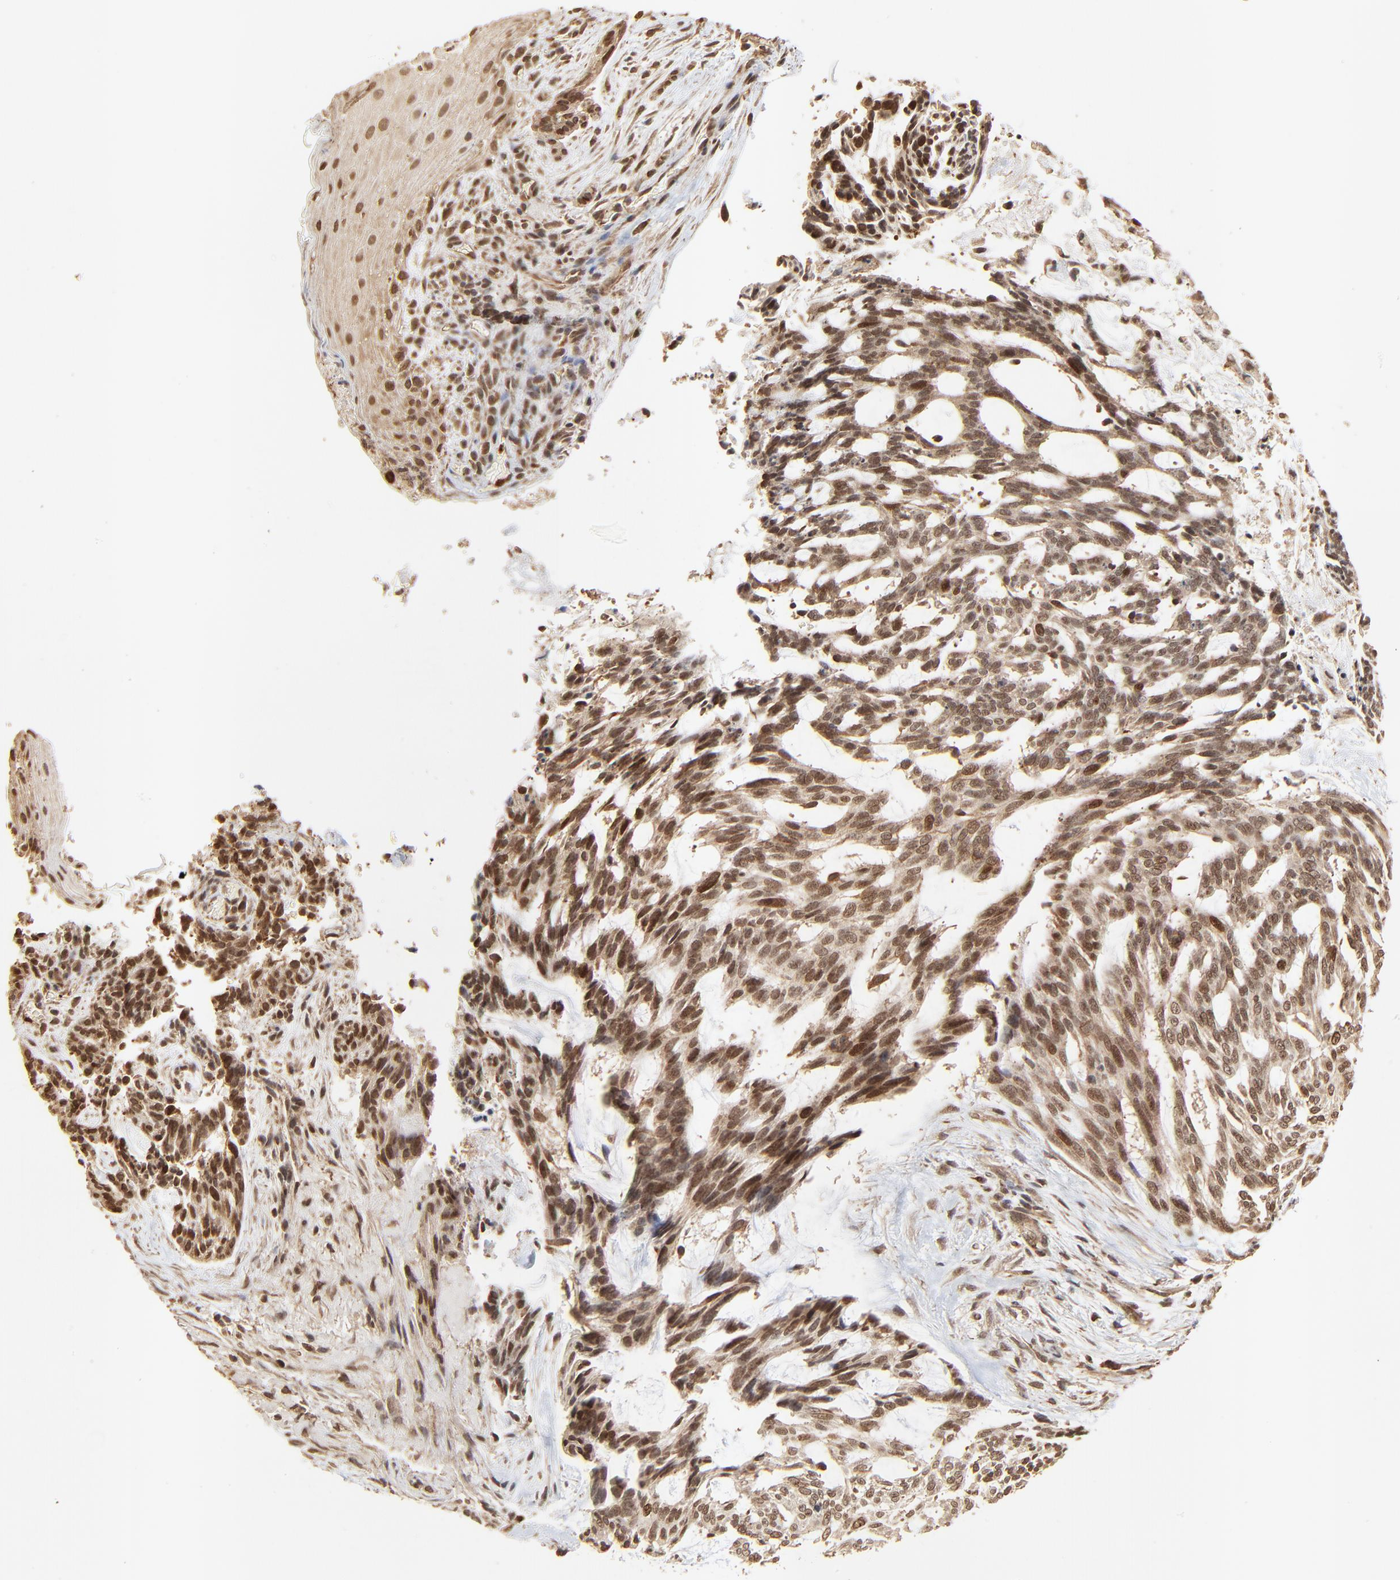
{"staining": {"intensity": "moderate", "quantity": ">75%", "location": "cytoplasmic/membranous,nuclear"}, "tissue": "skin cancer", "cell_type": "Tumor cells", "image_type": "cancer", "snomed": [{"axis": "morphology", "description": "Normal tissue, NOS"}, {"axis": "morphology", "description": "Basal cell carcinoma"}, {"axis": "topography", "description": "Skin"}], "caption": "An immunohistochemistry histopathology image of neoplastic tissue is shown. Protein staining in brown shows moderate cytoplasmic/membranous and nuclear positivity in basal cell carcinoma (skin) within tumor cells.", "gene": "FAM227A", "patient": {"sex": "female", "age": 71}}